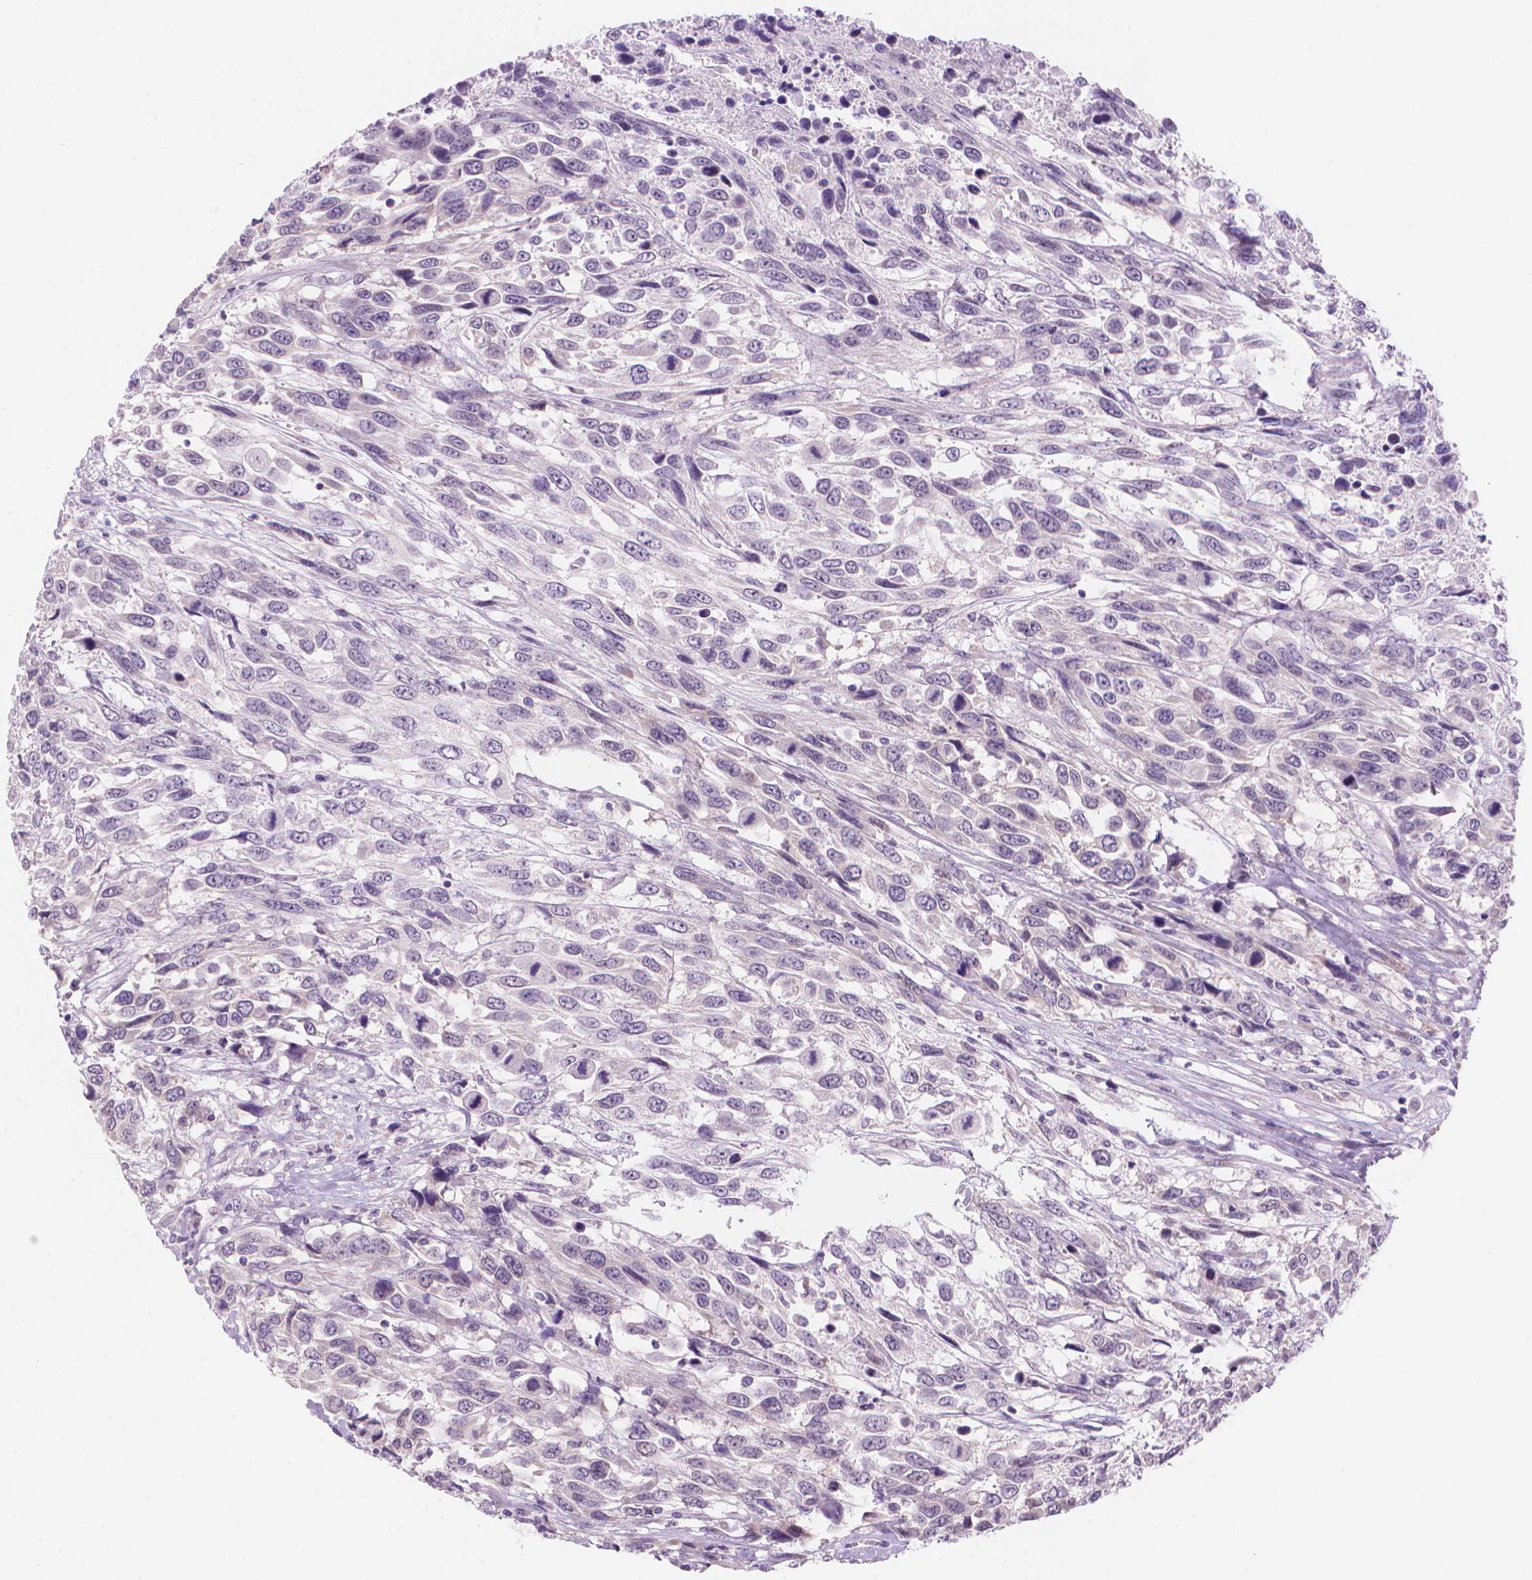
{"staining": {"intensity": "negative", "quantity": "none", "location": "none"}, "tissue": "urothelial cancer", "cell_type": "Tumor cells", "image_type": "cancer", "snomed": [{"axis": "morphology", "description": "Urothelial carcinoma, High grade"}, {"axis": "topography", "description": "Urinary bladder"}], "caption": "There is no significant expression in tumor cells of urothelial cancer.", "gene": "ENSG00000187186", "patient": {"sex": "female", "age": 70}}